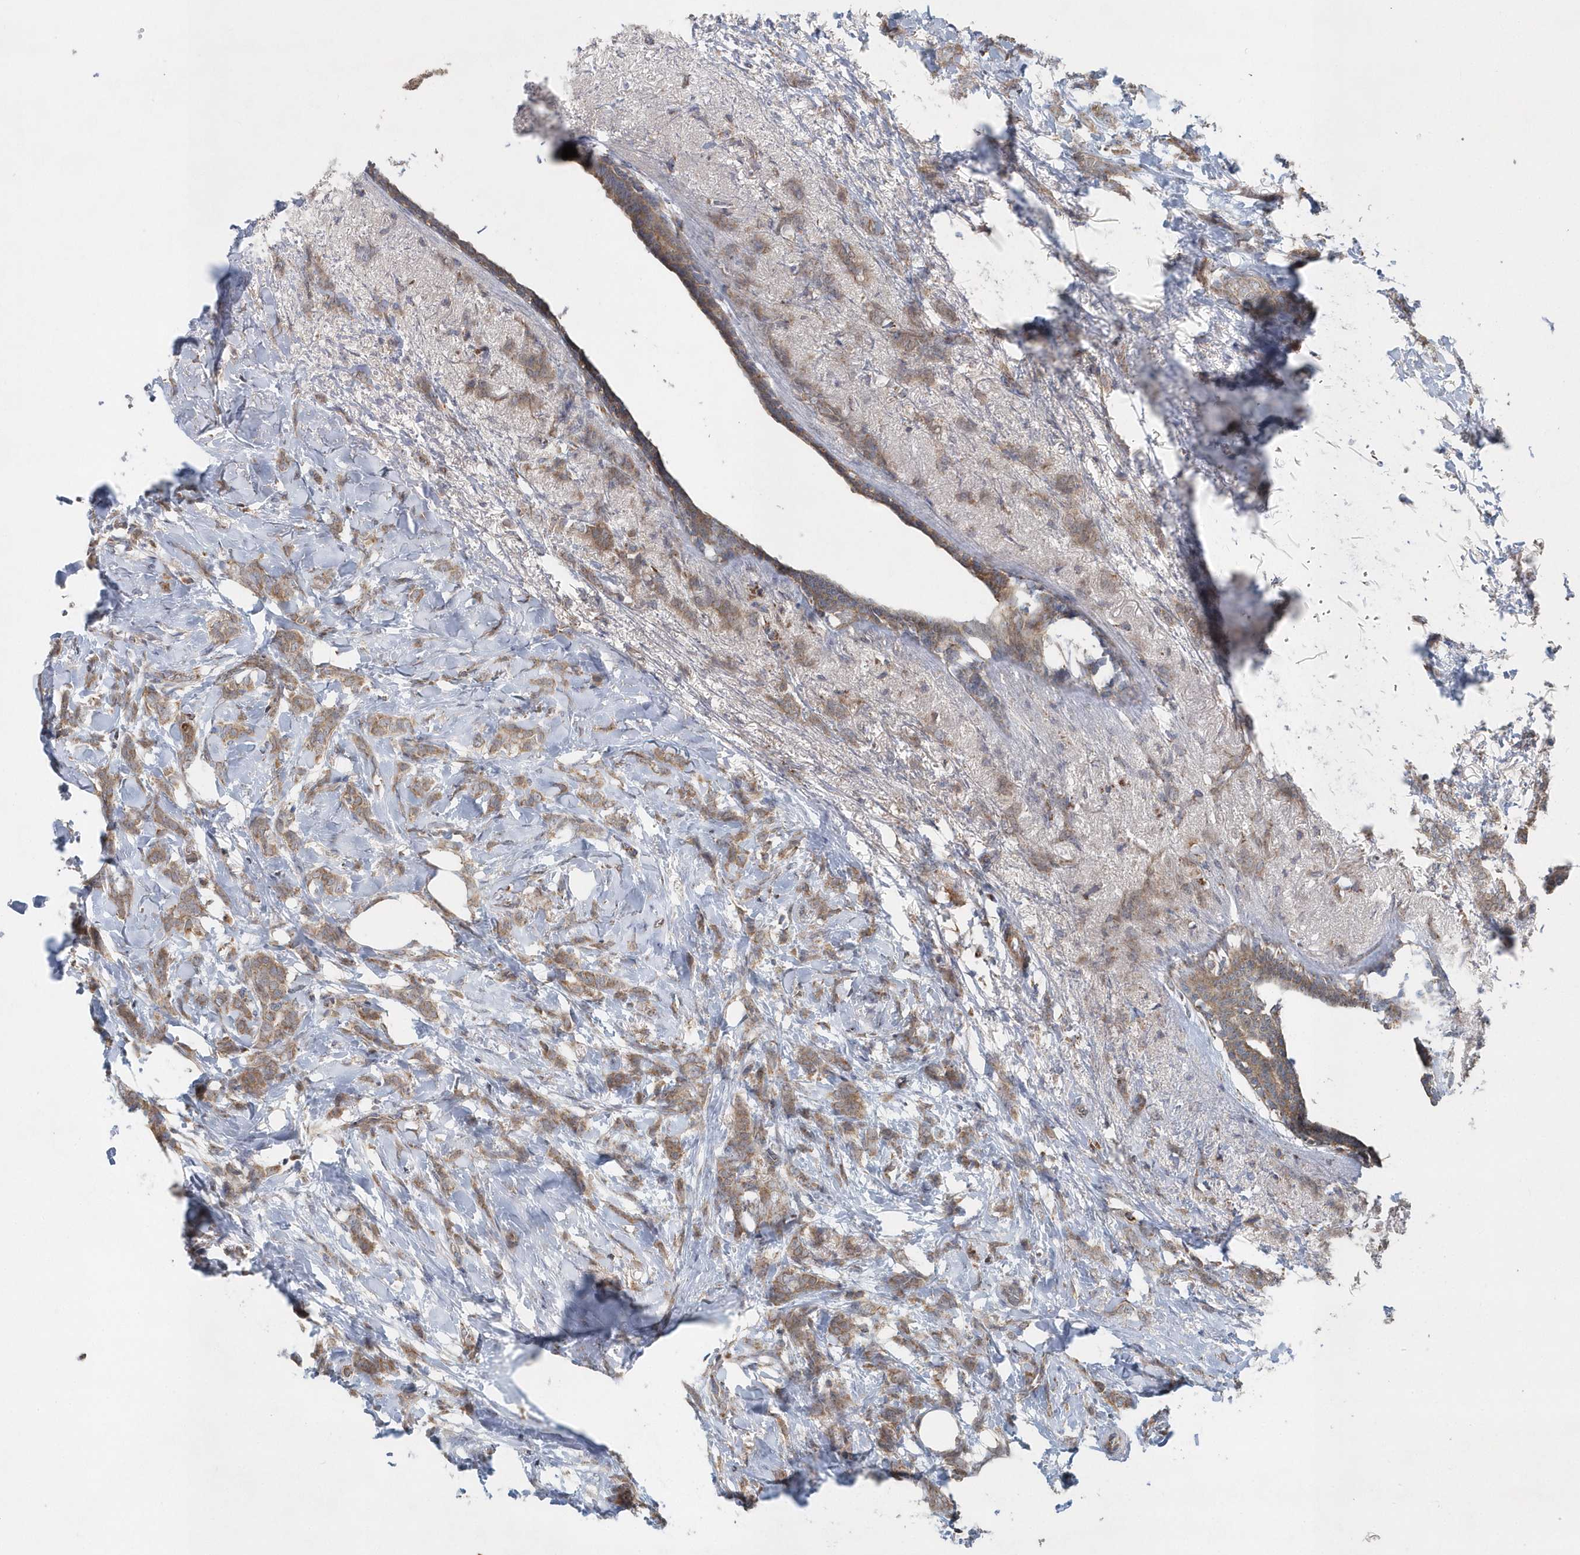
{"staining": {"intensity": "moderate", "quantity": ">75%", "location": "cytoplasmic/membranous"}, "tissue": "breast cancer", "cell_type": "Tumor cells", "image_type": "cancer", "snomed": [{"axis": "morphology", "description": "Lobular carcinoma, in situ"}, {"axis": "morphology", "description": "Lobular carcinoma"}, {"axis": "topography", "description": "Breast"}], "caption": "Immunohistochemical staining of lobular carcinoma (breast) exhibits medium levels of moderate cytoplasmic/membranous staining in approximately >75% of tumor cells.", "gene": "PPP1R7", "patient": {"sex": "female", "age": 41}}